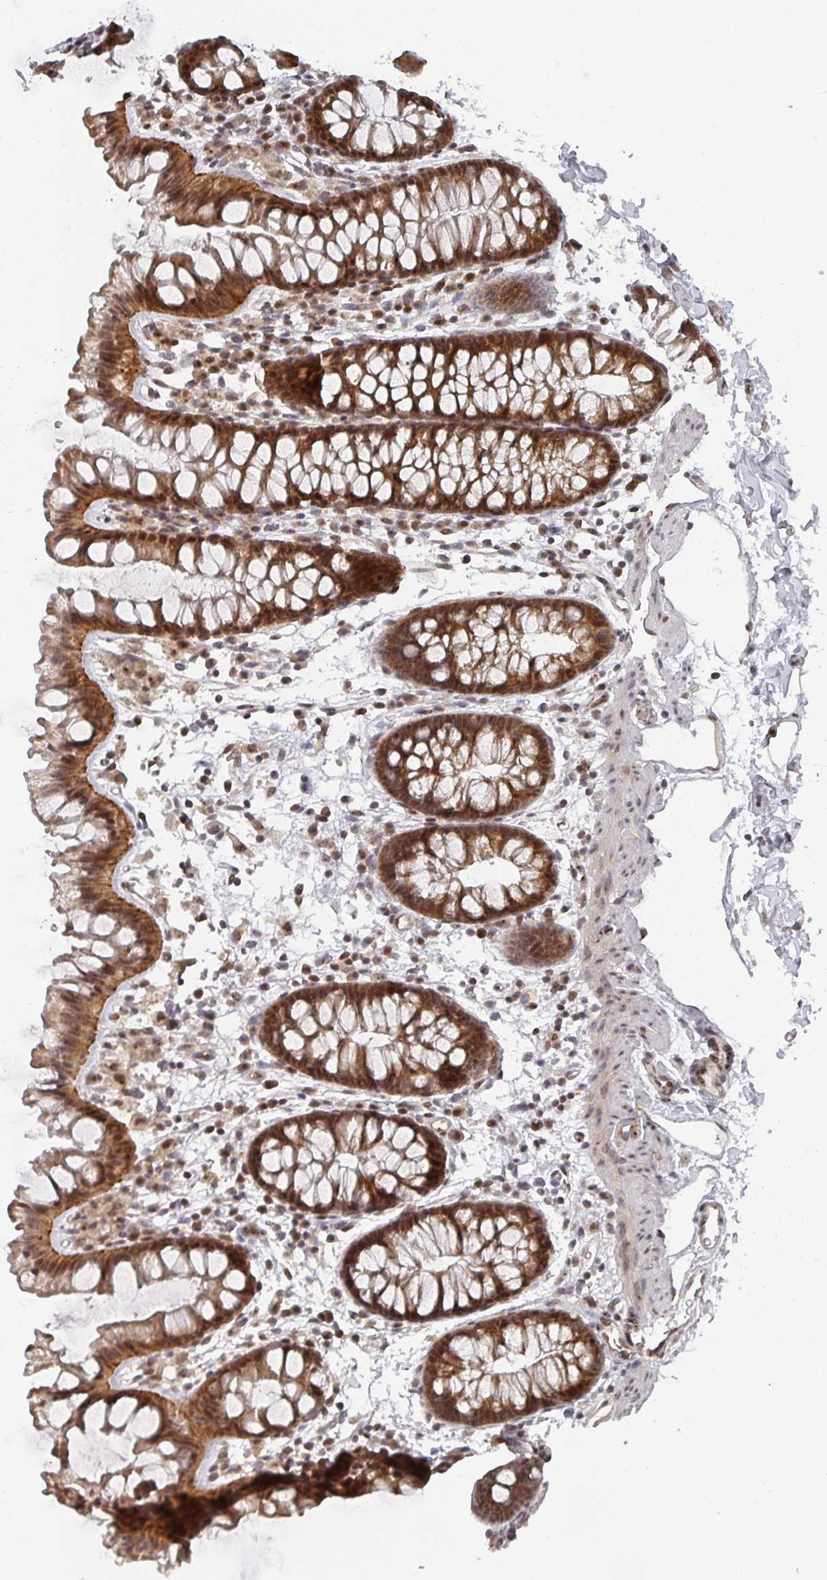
{"staining": {"intensity": "weak", "quantity": ">75%", "location": "cytoplasmic/membranous,nuclear"}, "tissue": "colon", "cell_type": "Endothelial cells", "image_type": "normal", "snomed": [{"axis": "morphology", "description": "Normal tissue, NOS"}, {"axis": "topography", "description": "Colon"}], "caption": "Normal colon reveals weak cytoplasmic/membranous,nuclear staining in about >75% of endothelial cells, visualized by immunohistochemistry. Nuclei are stained in blue.", "gene": "KIF1C", "patient": {"sex": "female", "age": 62}}